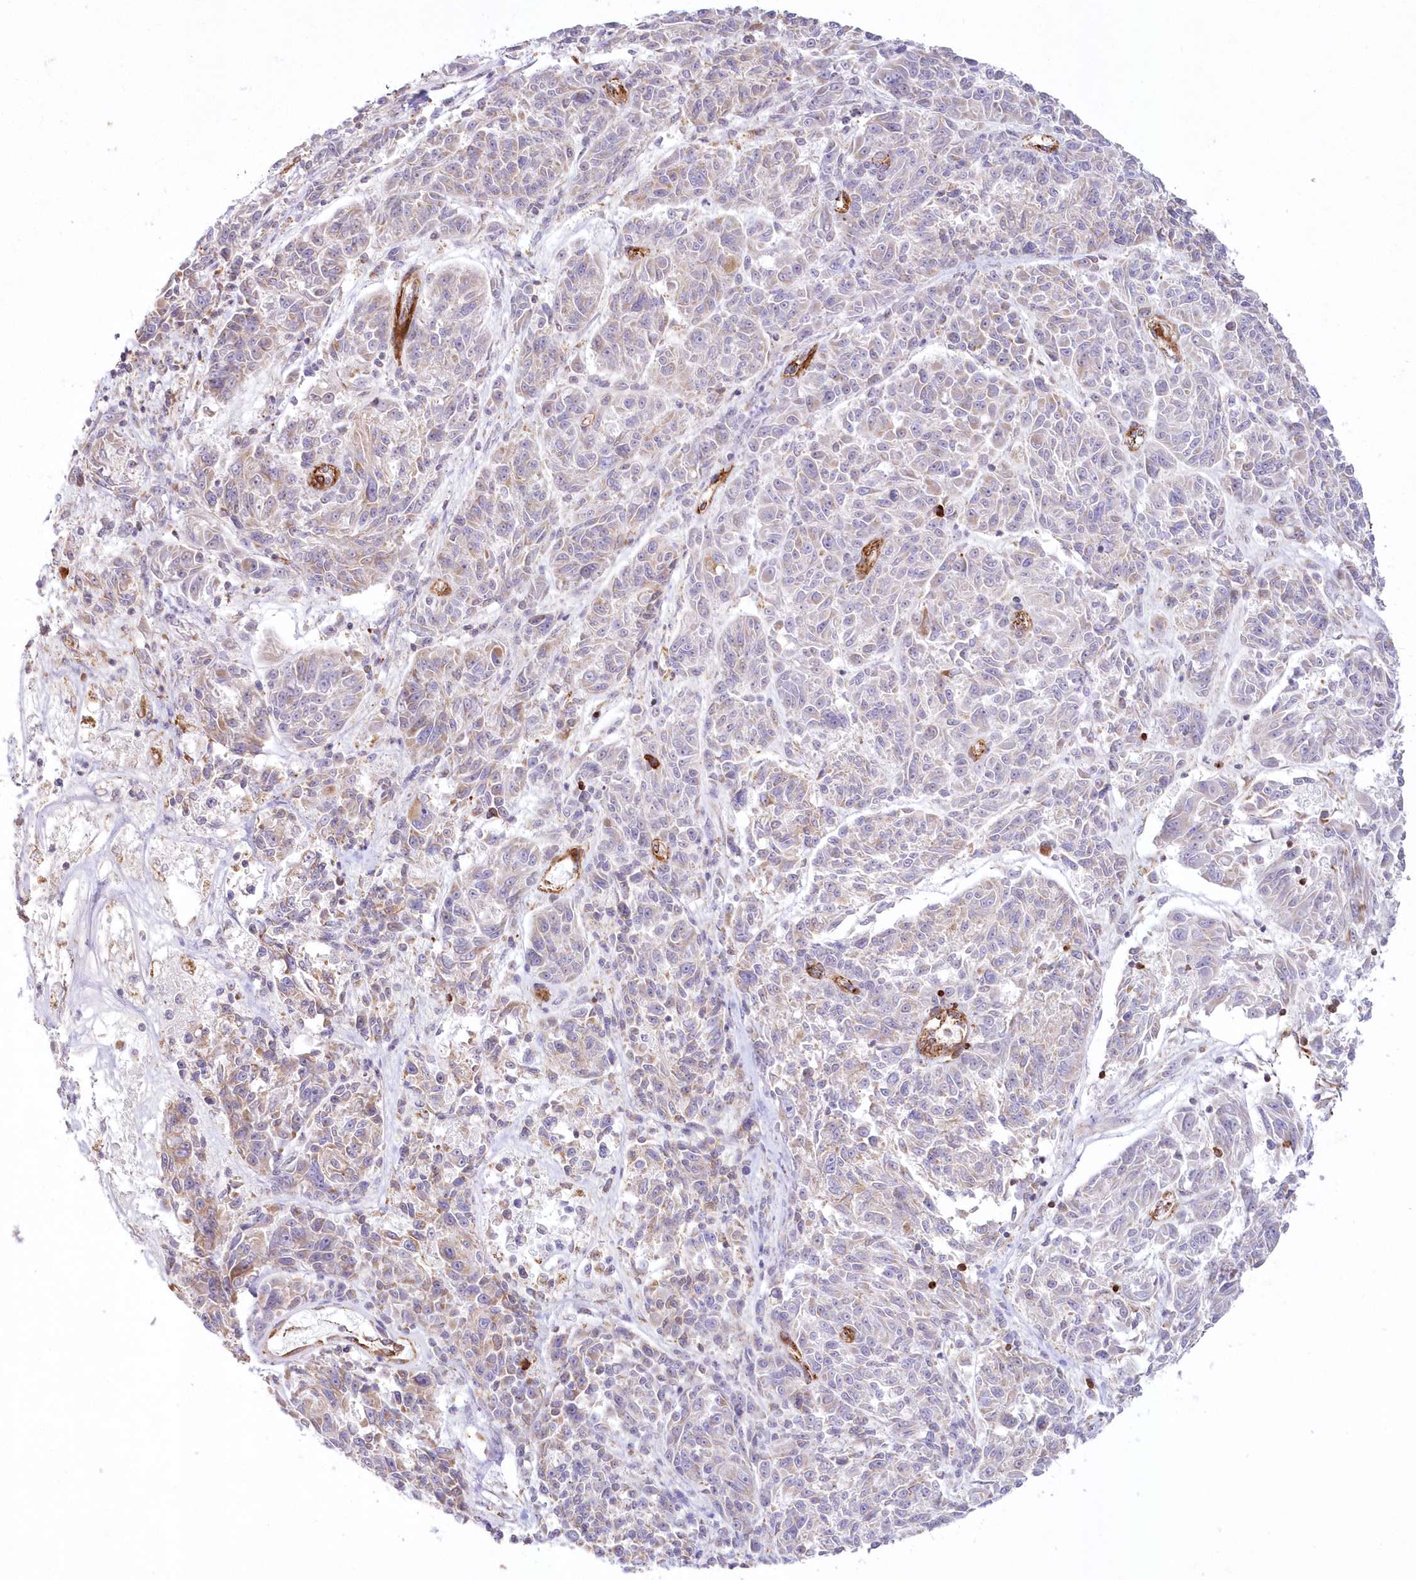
{"staining": {"intensity": "negative", "quantity": "none", "location": "none"}, "tissue": "melanoma", "cell_type": "Tumor cells", "image_type": "cancer", "snomed": [{"axis": "morphology", "description": "Malignant melanoma, NOS"}, {"axis": "topography", "description": "Skin"}], "caption": "The immunohistochemistry histopathology image has no significant staining in tumor cells of malignant melanoma tissue.", "gene": "AFAP1L2", "patient": {"sex": "male", "age": 53}}